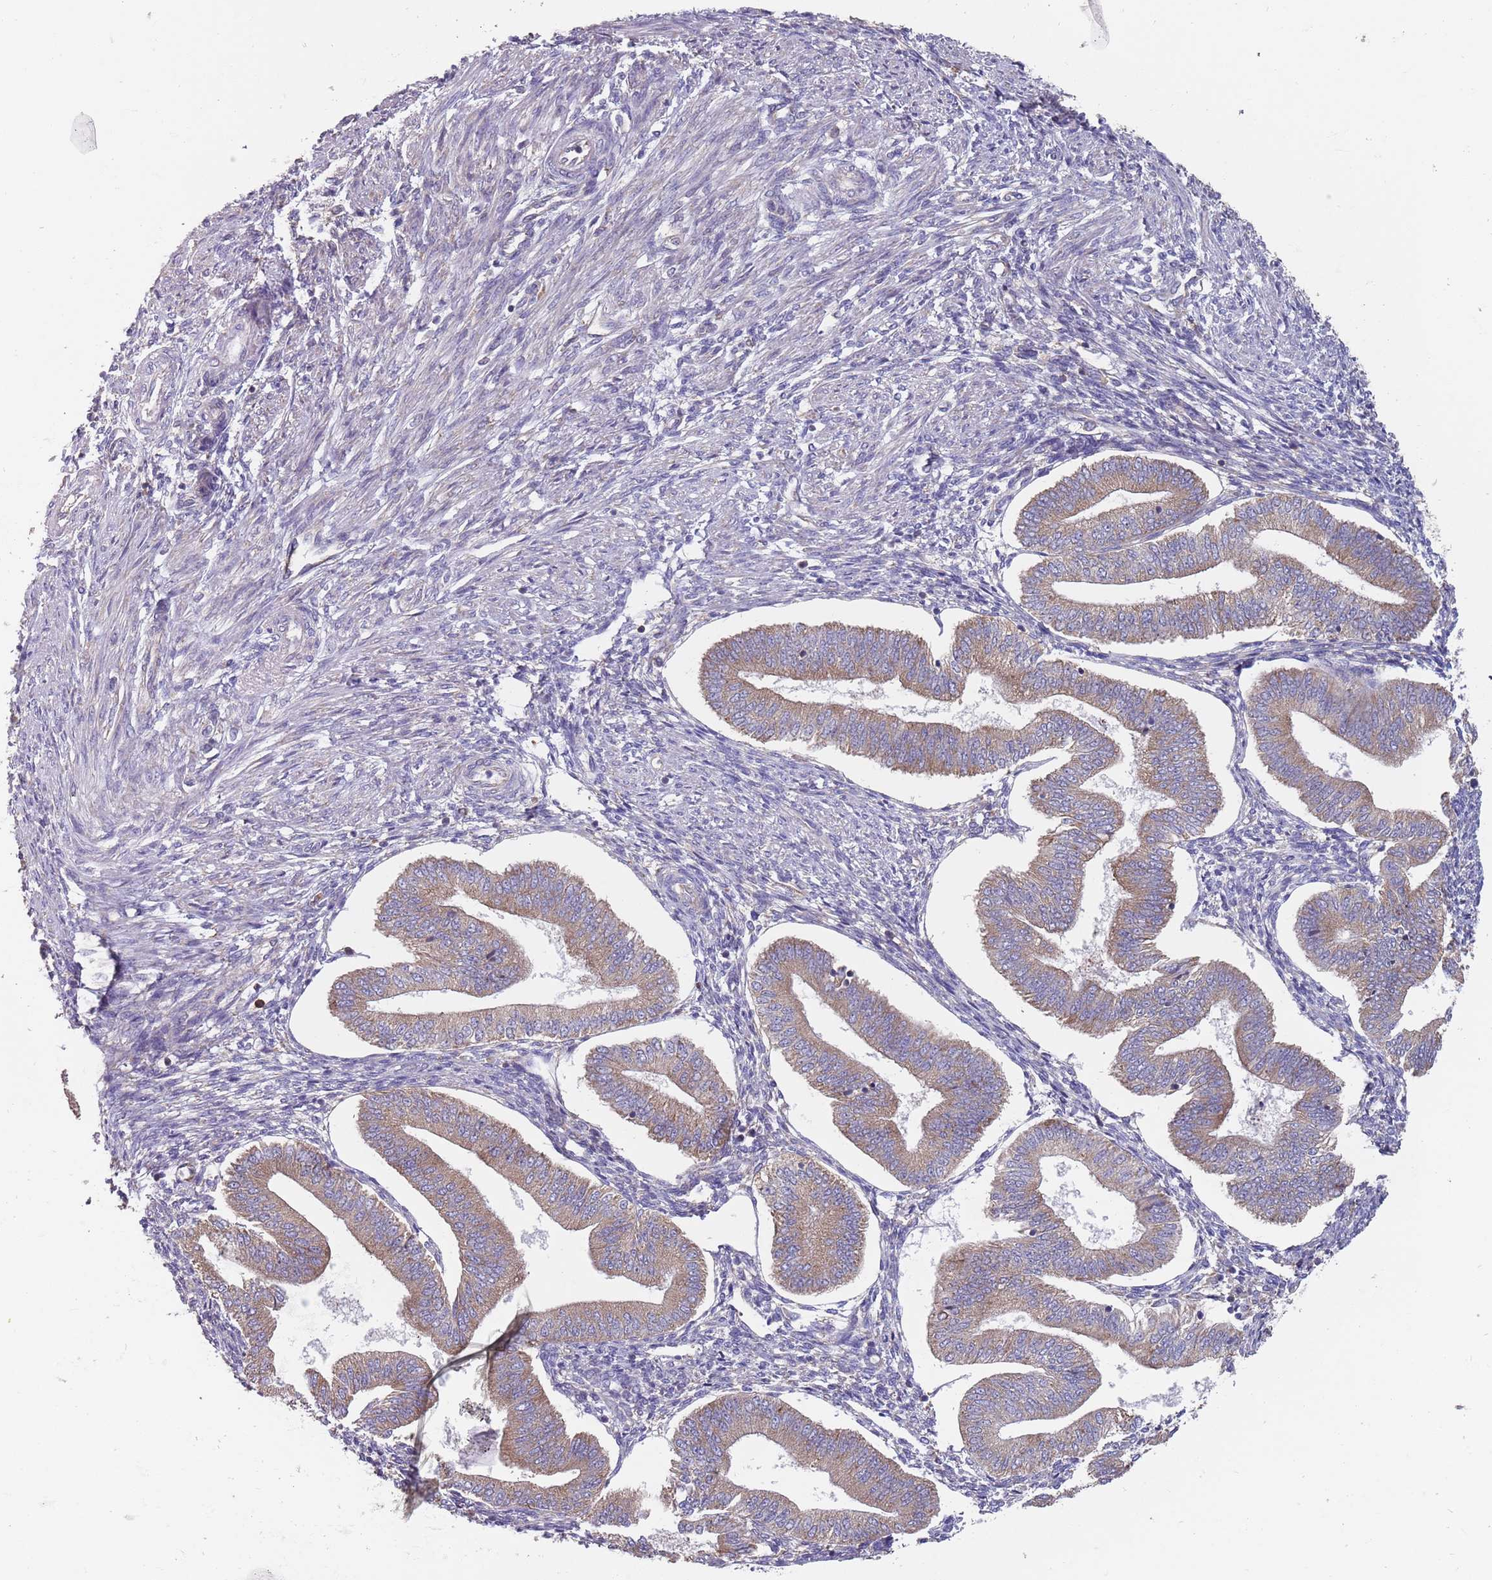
{"staining": {"intensity": "moderate", "quantity": "25%-75%", "location": "cytoplasmic/membranous"}, "tissue": "endometrium", "cell_type": "Cells in endometrial stroma", "image_type": "normal", "snomed": [{"axis": "morphology", "description": "Normal tissue, NOS"}, {"axis": "topography", "description": "Endometrium"}], "caption": "Moderate cytoplasmic/membranous staining is seen in approximately 25%-75% of cells in endometrial stroma in unremarkable endometrium.", "gene": "RPL17", "patient": {"sex": "female", "age": 34}}